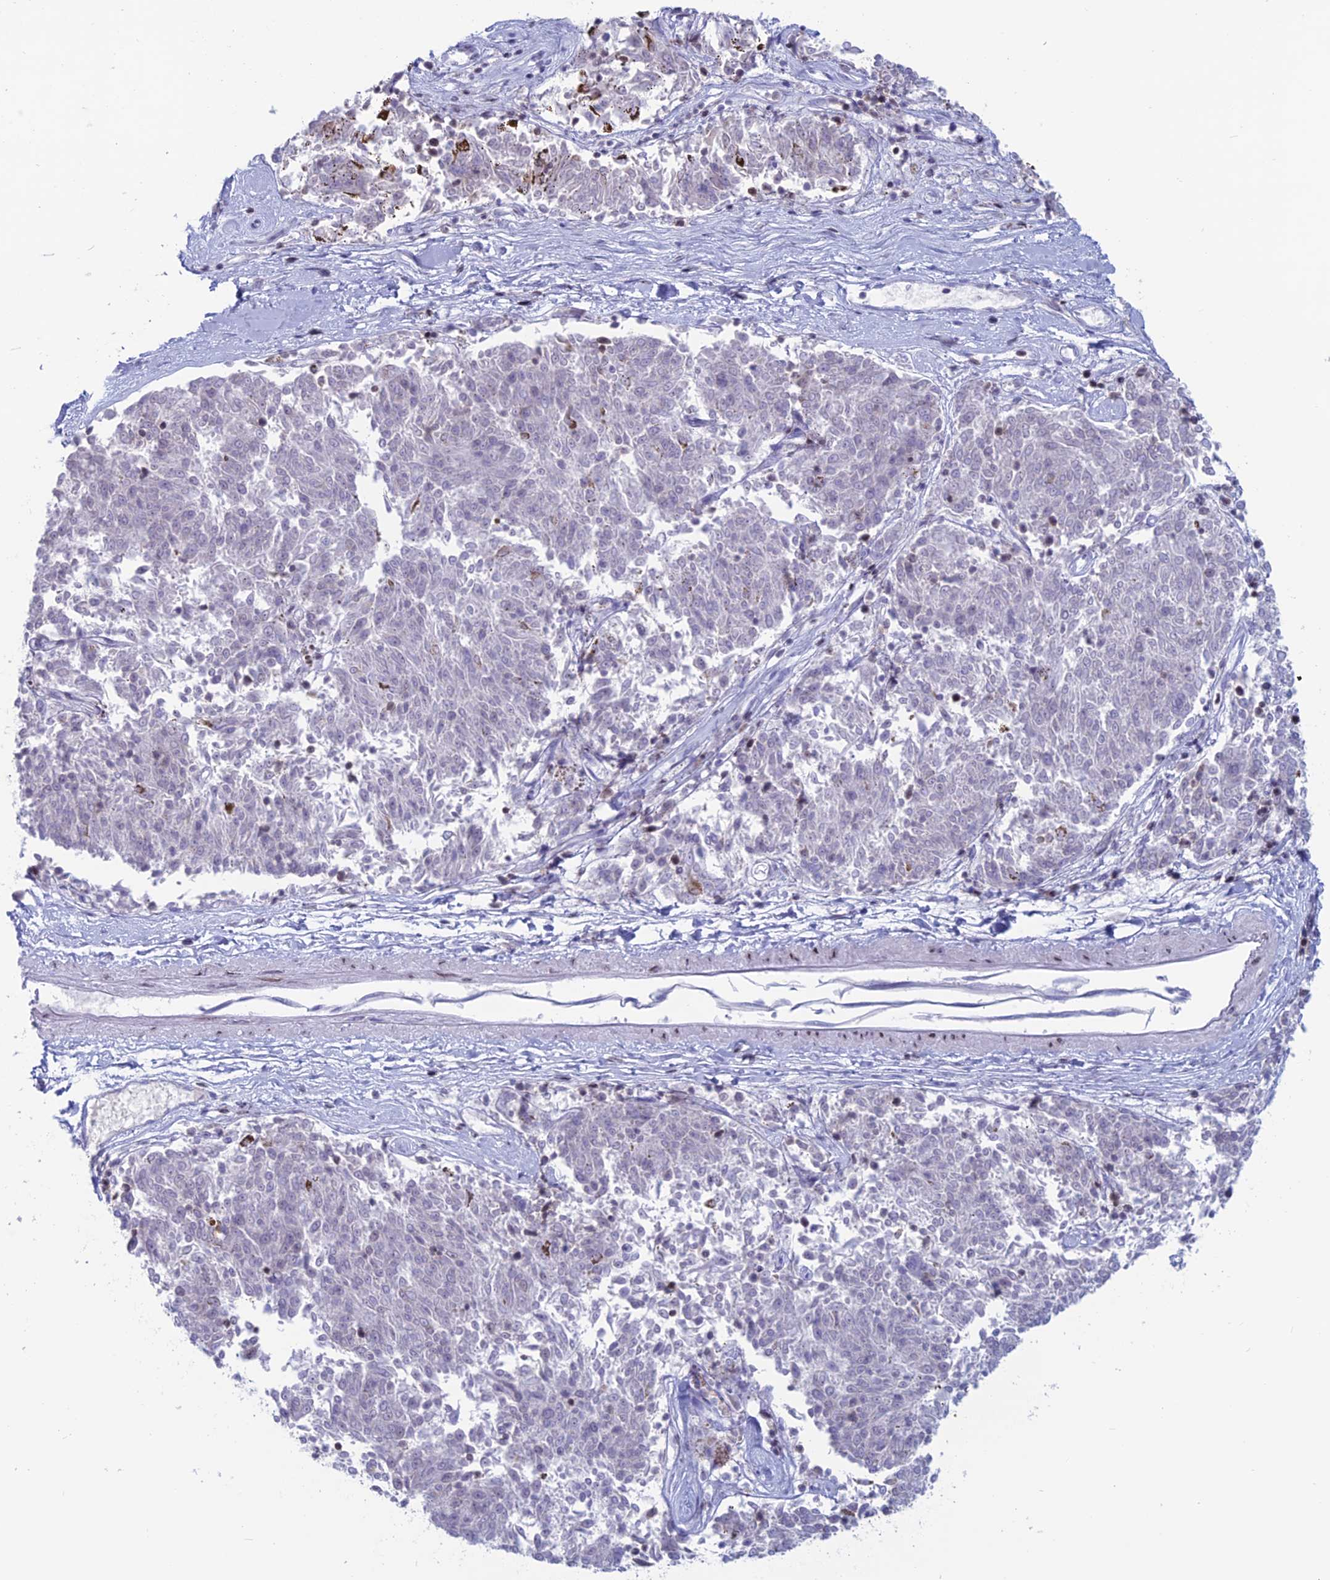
{"staining": {"intensity": "negative", "quantity": "none", "location": "none"}, "tissue": "melanoma", "cell_type": "Tumor cells", "image_type": "cancer", "snomed": [{"axis": "morphology", "description": "Malignant melanoma, NOS"}, {"axis": "topography", "description": "Skin"}], "caption": "High magnification brightfield microscopy of melanoma stained with DAB (3,3'-diaminobenzidine) (brown) and counterstained with hematoxylin (blue): tumor cells show no significant staining. The staining is performed using DAB brown chromogen with nuclei counter-stained in using hematoxylin.", "gene": "CERS6", "patient": {"sex": "female", "age": 72}}